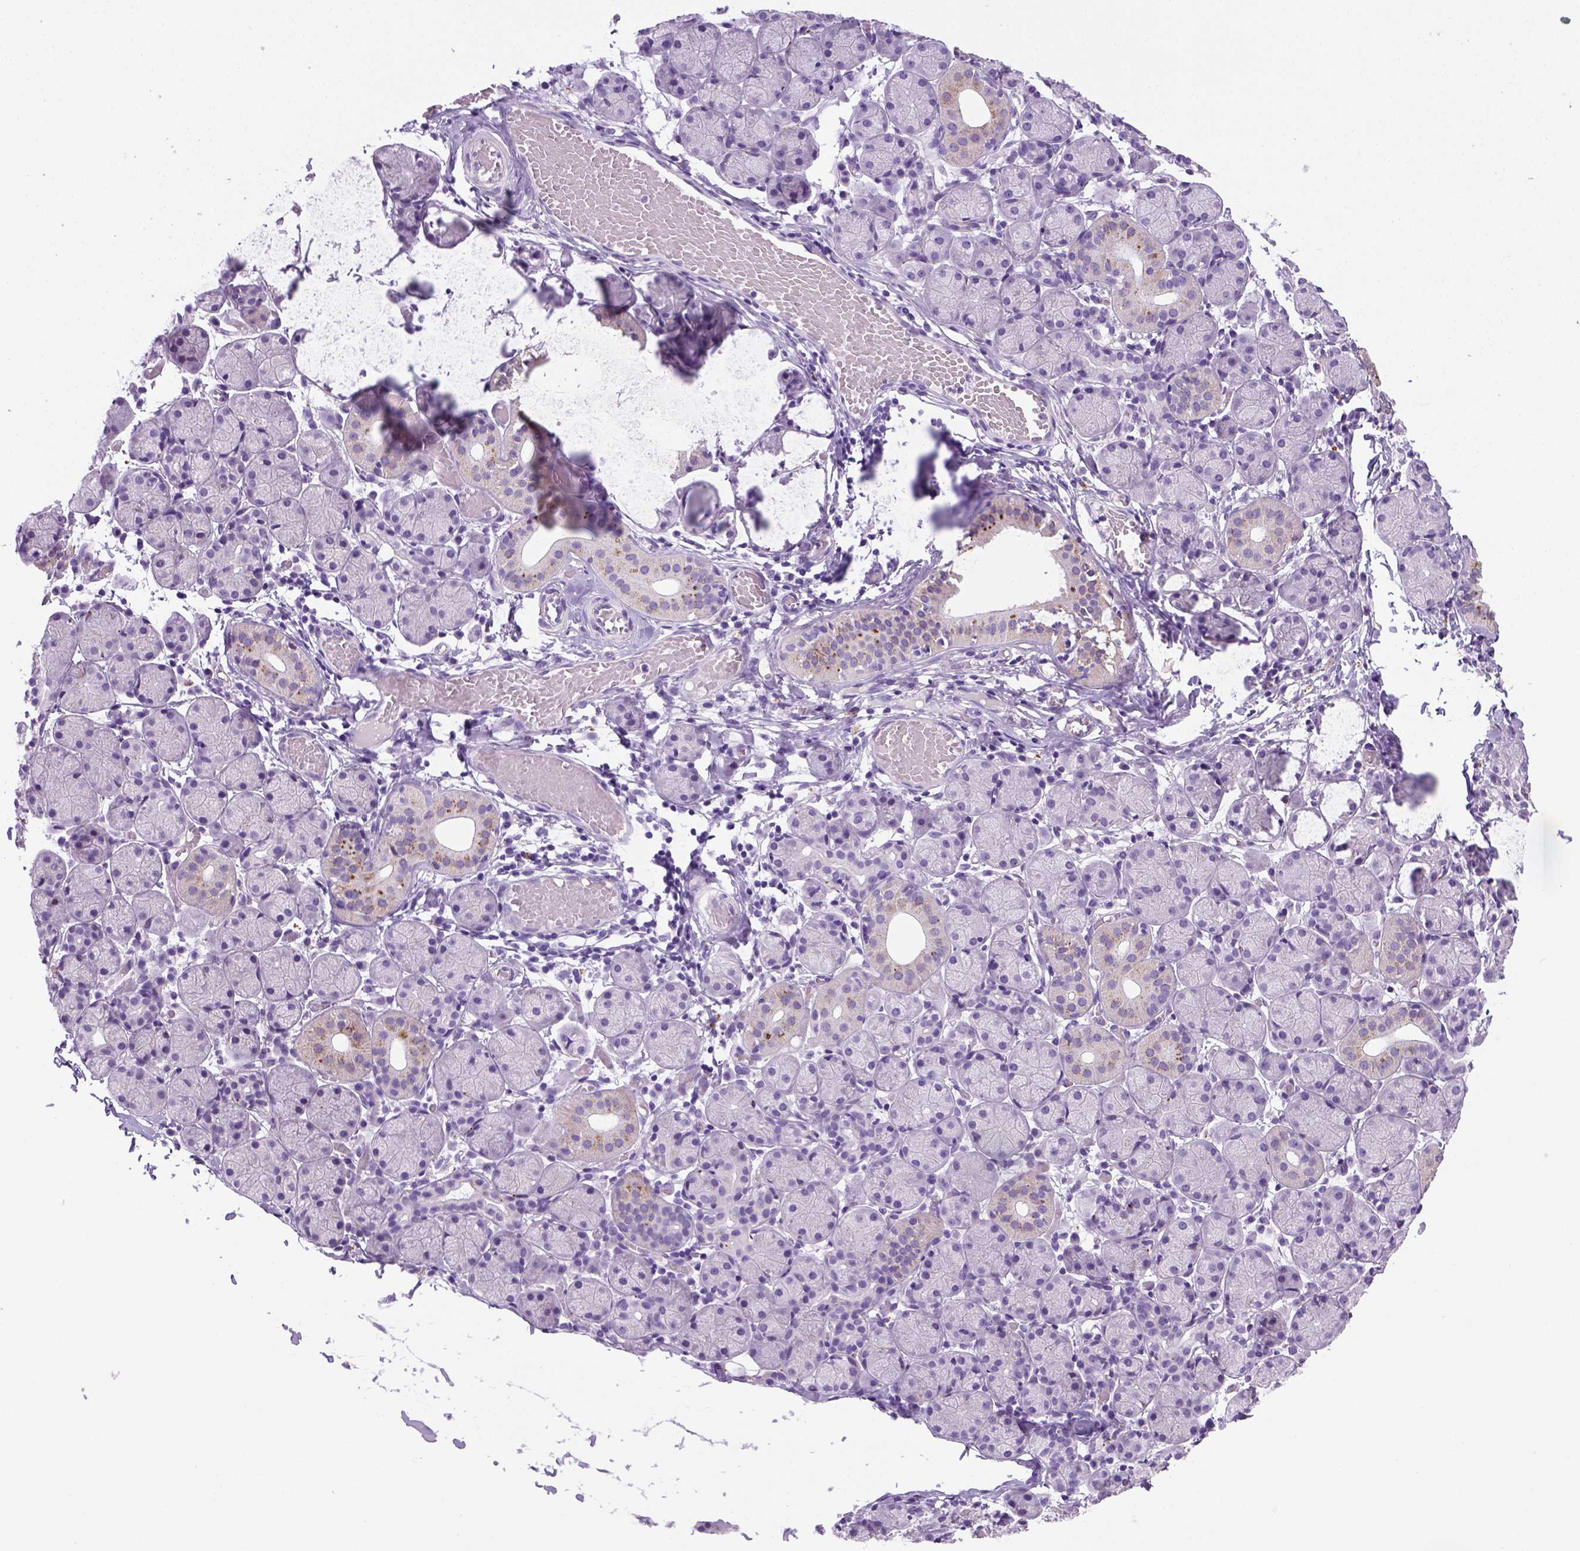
{"staining": {"intensity": "negative", "quantity": "none", "location": "none"}, "tissue": "salivary gland", "cell_type": "Glandular cells", "image_type": "normal", "snomed": [{"axis": "morphology", "description": "Normal tissue, NOS"}, {"axis": "topography", "description": "Salivary gland"}], "caption": "DAB immunohistochemical staining of unremarkable human salivary gland demonstrates no significant positivity in glandular cells.", "gene": "KRT71", "patient": {"sex": "female", "age": 24}}